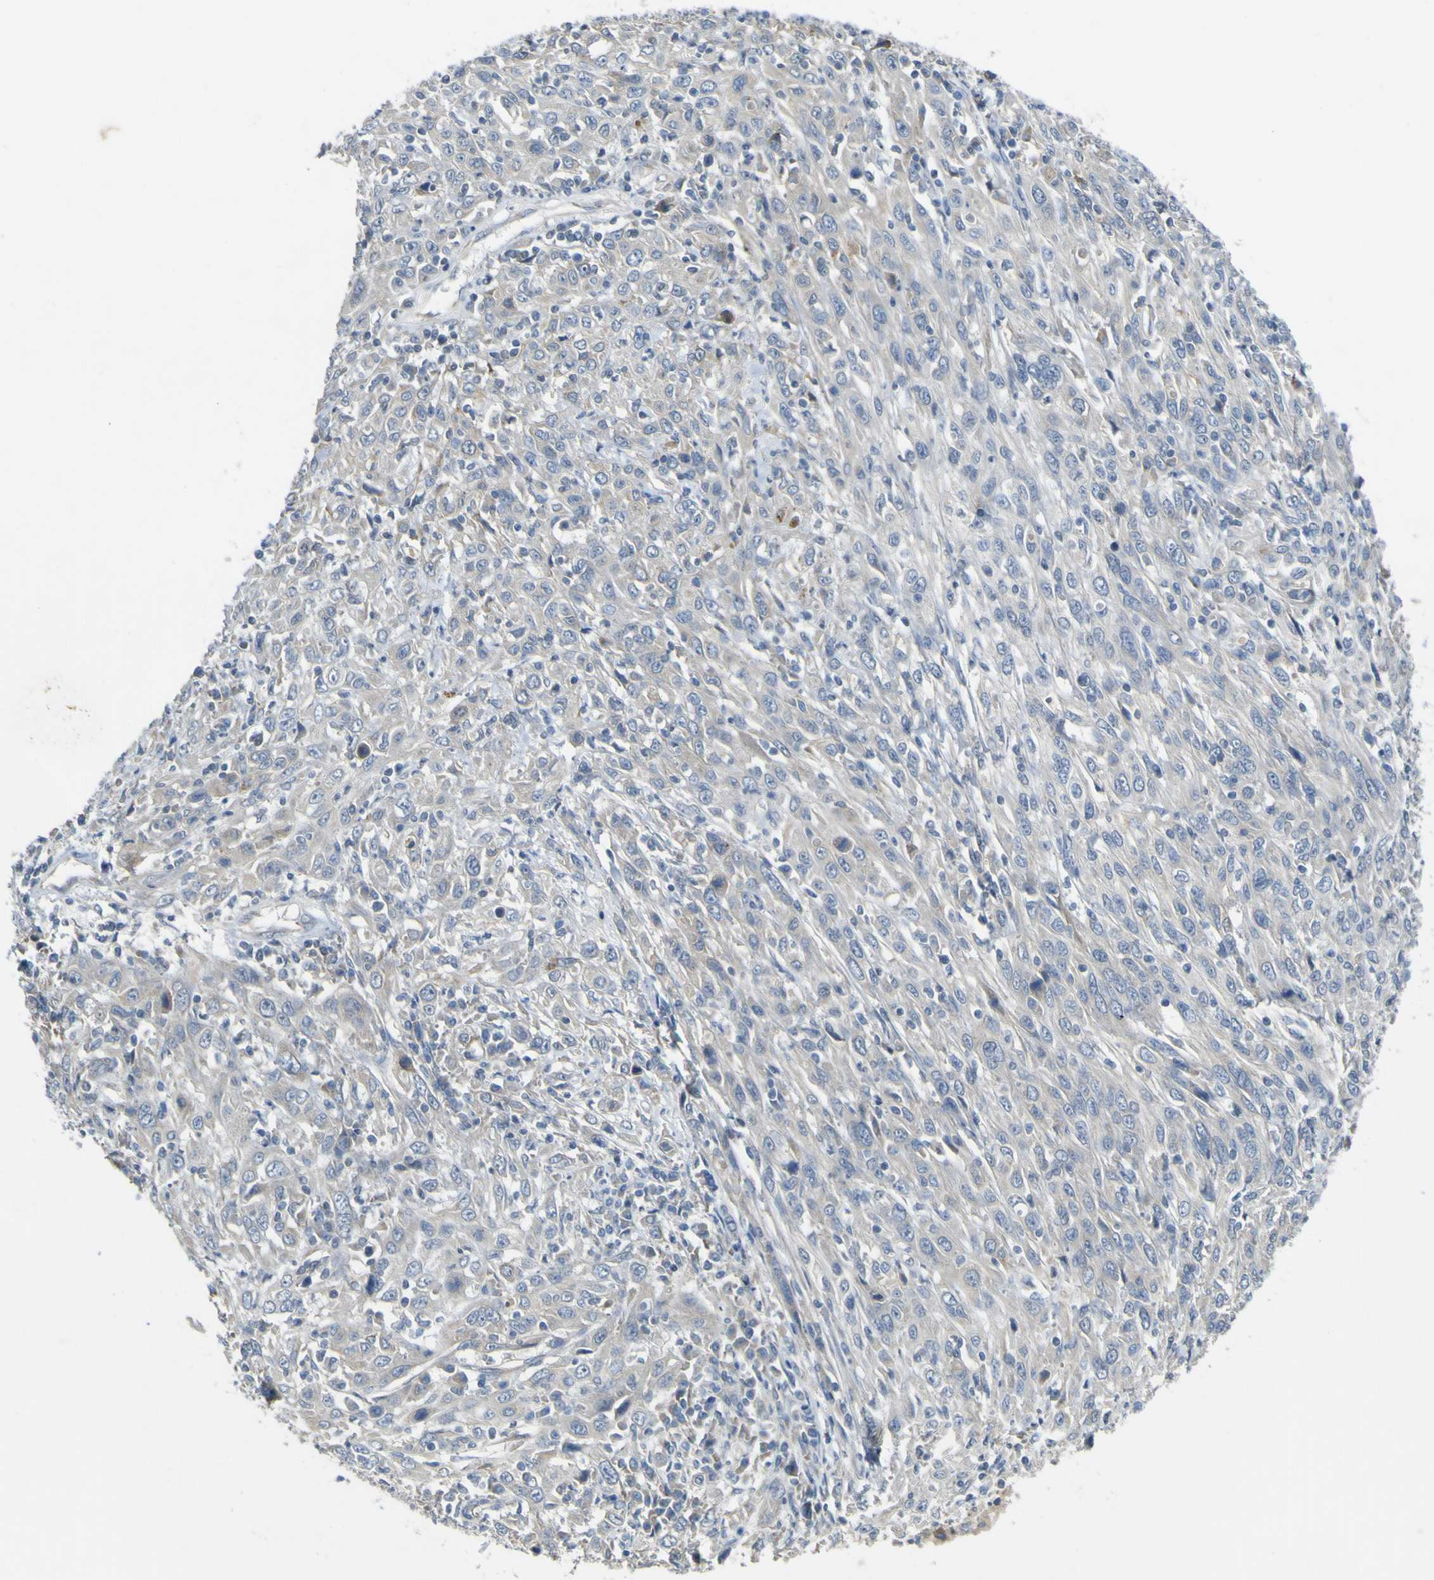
{"staining": {"intensity": "weak", "quantity": "<25%", "location": "cytoplasmic/membranous"}, "tissue": "cervical cancer", "cell_type": "Tumor cells", "image_type": "cancer", "snomed": [{"axis": "morphology", "description": "Squamous cell carcinoma, NOS"}, {"axis": "topography", "description": "Cervix"}], "caption": "An image of human cervical squamous cell carcinoma is negative for staining in tumor cells.", "gene": "LDLR", "patient": {"sex": "female", "age": 46}}